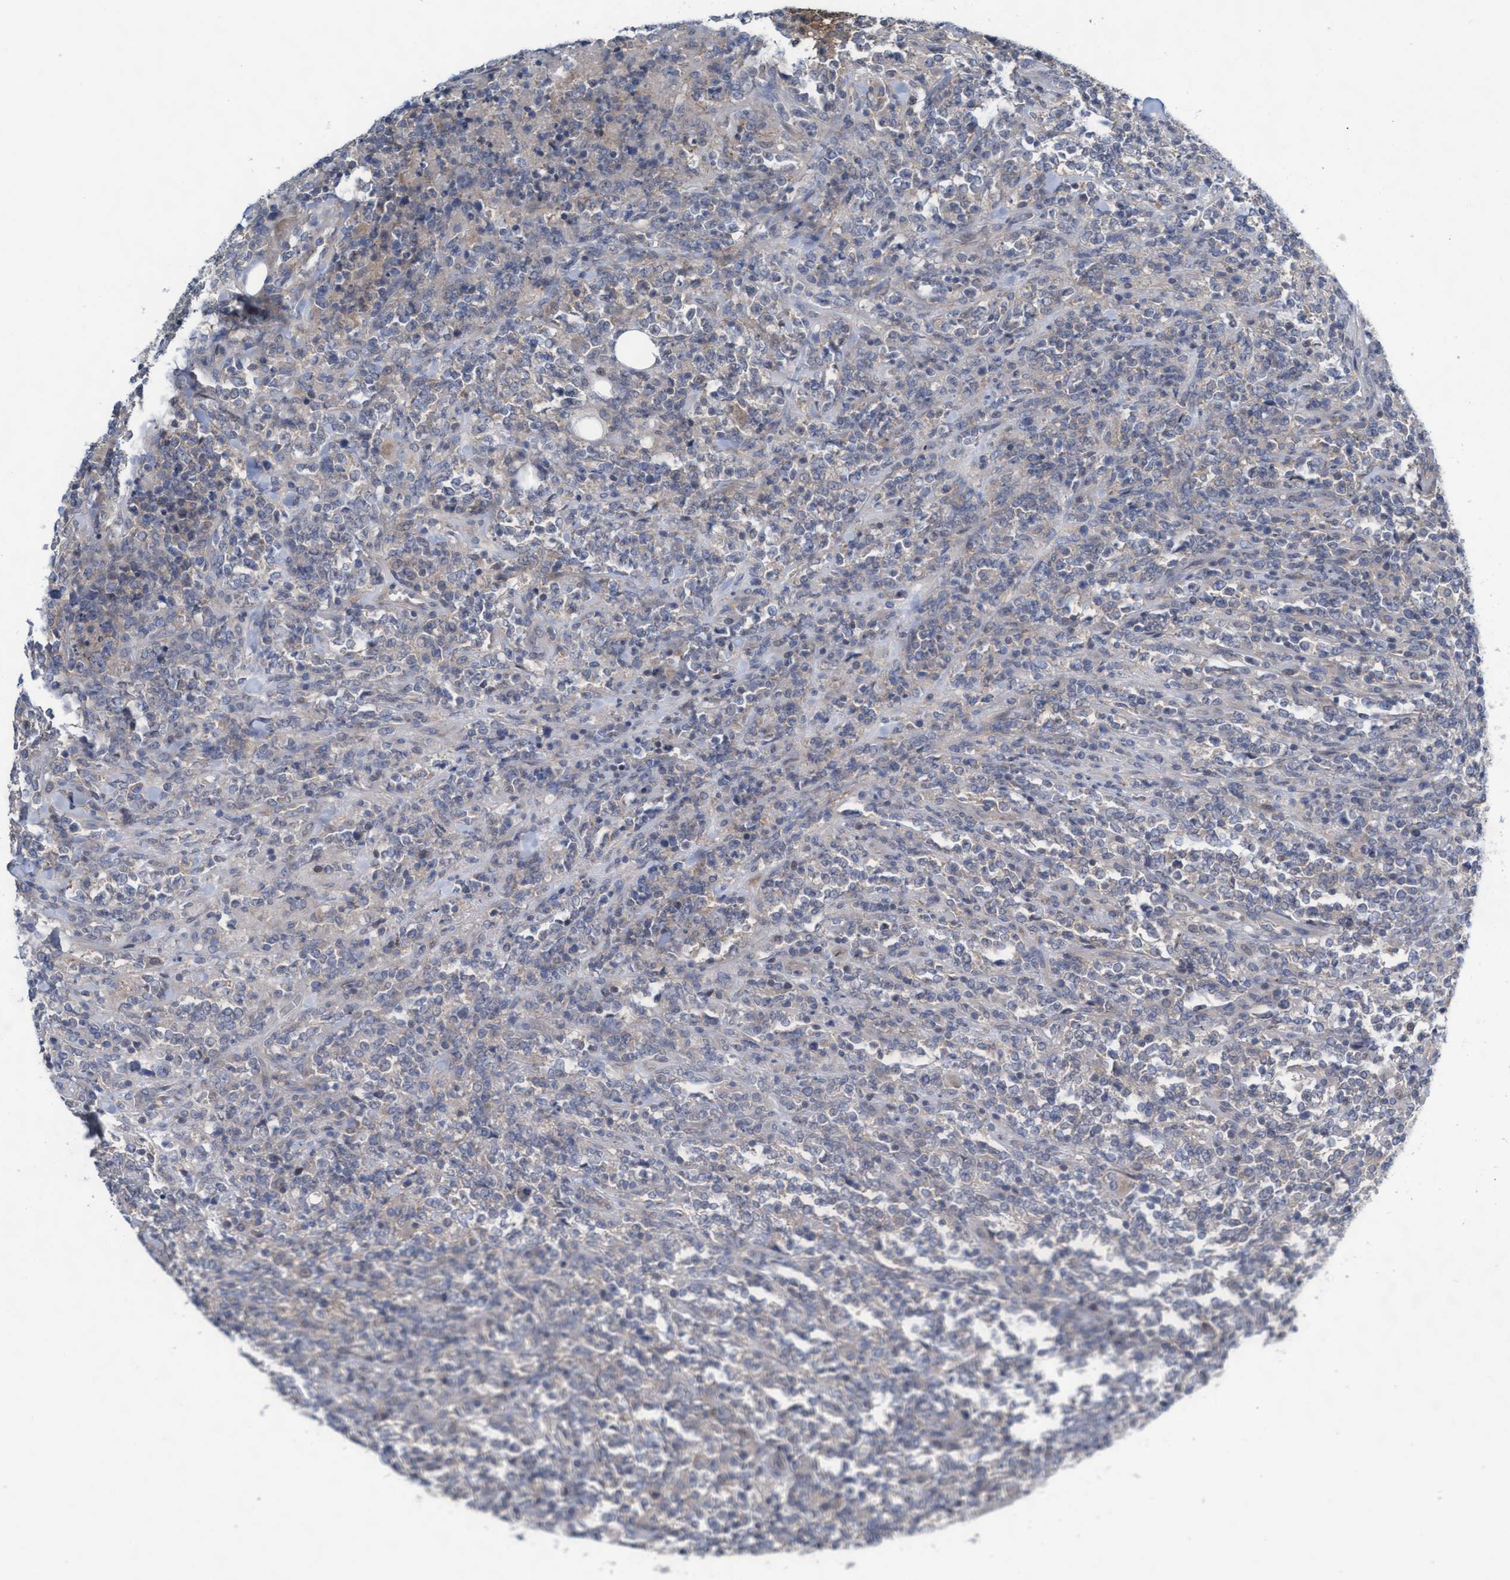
{"staining": {"intensity": "moderate", "quantity": "25%-75%", "location": "cytoplasmic/membranous,nuclear"}, "tissue": "lymphoma", "cell_type": "Tumor cells", "image_type": "cancer", "snomed": [{"axis": "morphology", "description": "Malignant lymphoma, non-Hodgkin's type, High grade"}, {"axis": "topography", "description": "Soft tissue"}], "caption": "Lymphoma stained for a protein reveals moderate cytoplasmic/membranous and nuclear positivity in tumor cells.", "gene": "ABCF2", "patient": {"sex": "male", "age": 18}}